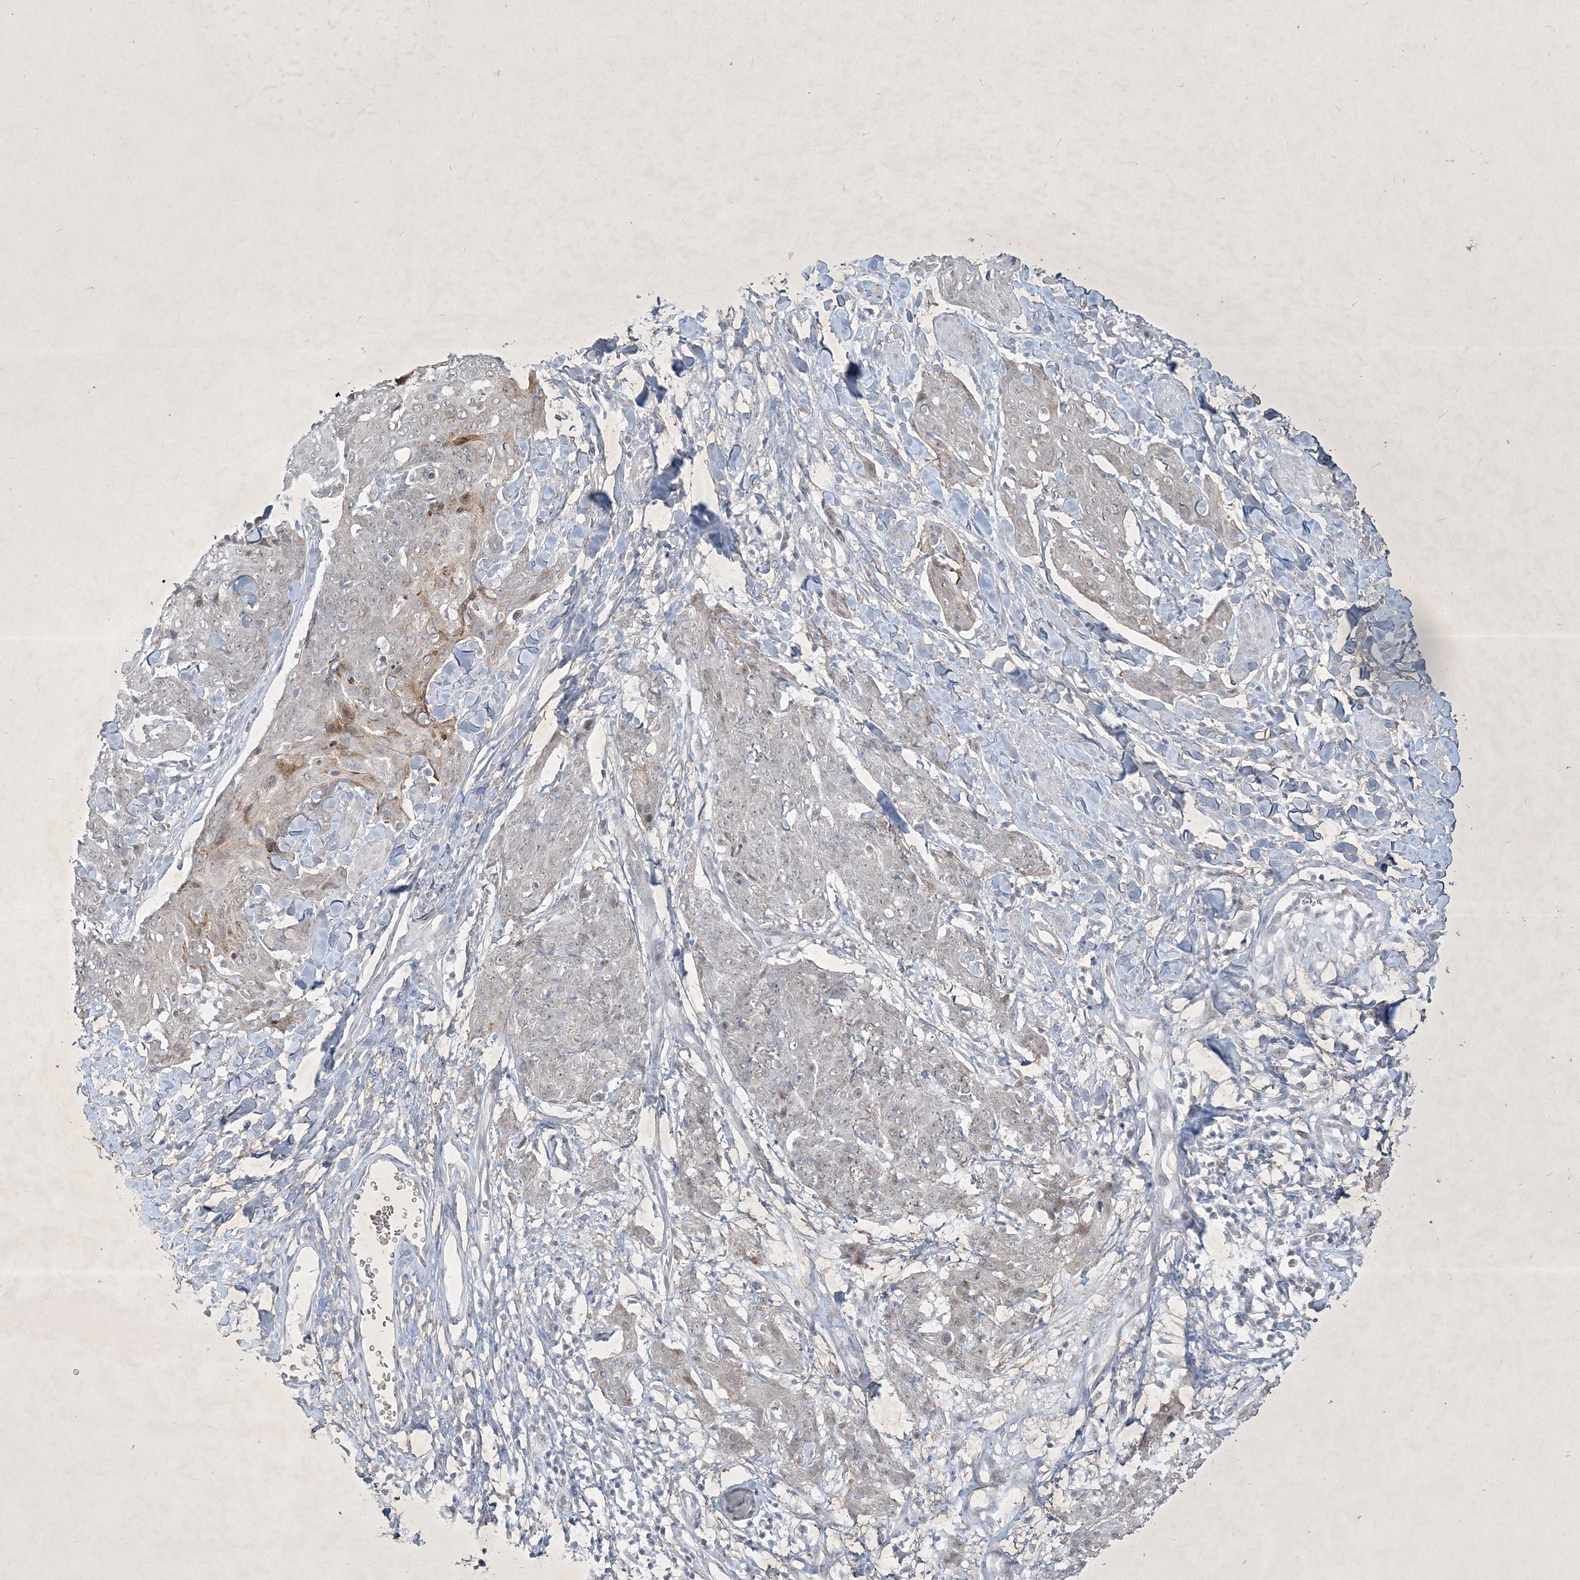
{"staining": {"intensity": "negative", "quantity": "none", "location": "none"}, "tissue": "skin cancer", "cell_type": "Tumor cells", "image_type": "cancer", "snomed": [{"axis": "morphology", "description": "Squamous cell carcinoma, NOS"}, {"axis": "topography", "description": "Skin"}, {"axis": "topography", "description": "Vulva"}], "caption": "Immunohistochemistry histopathology image of skin cancer stained for a protein (brown), which demonstrates no staining in tumor cells. The staining was performed using DAB (3,3'-diaminobenzidine) to visualize the protein expression in brown, while the nuclei were stained in blue with hematoxylin (Magnification: 20x).", "gene": "ZBTB9", "patient": {"sex": "female", "age": 85}}